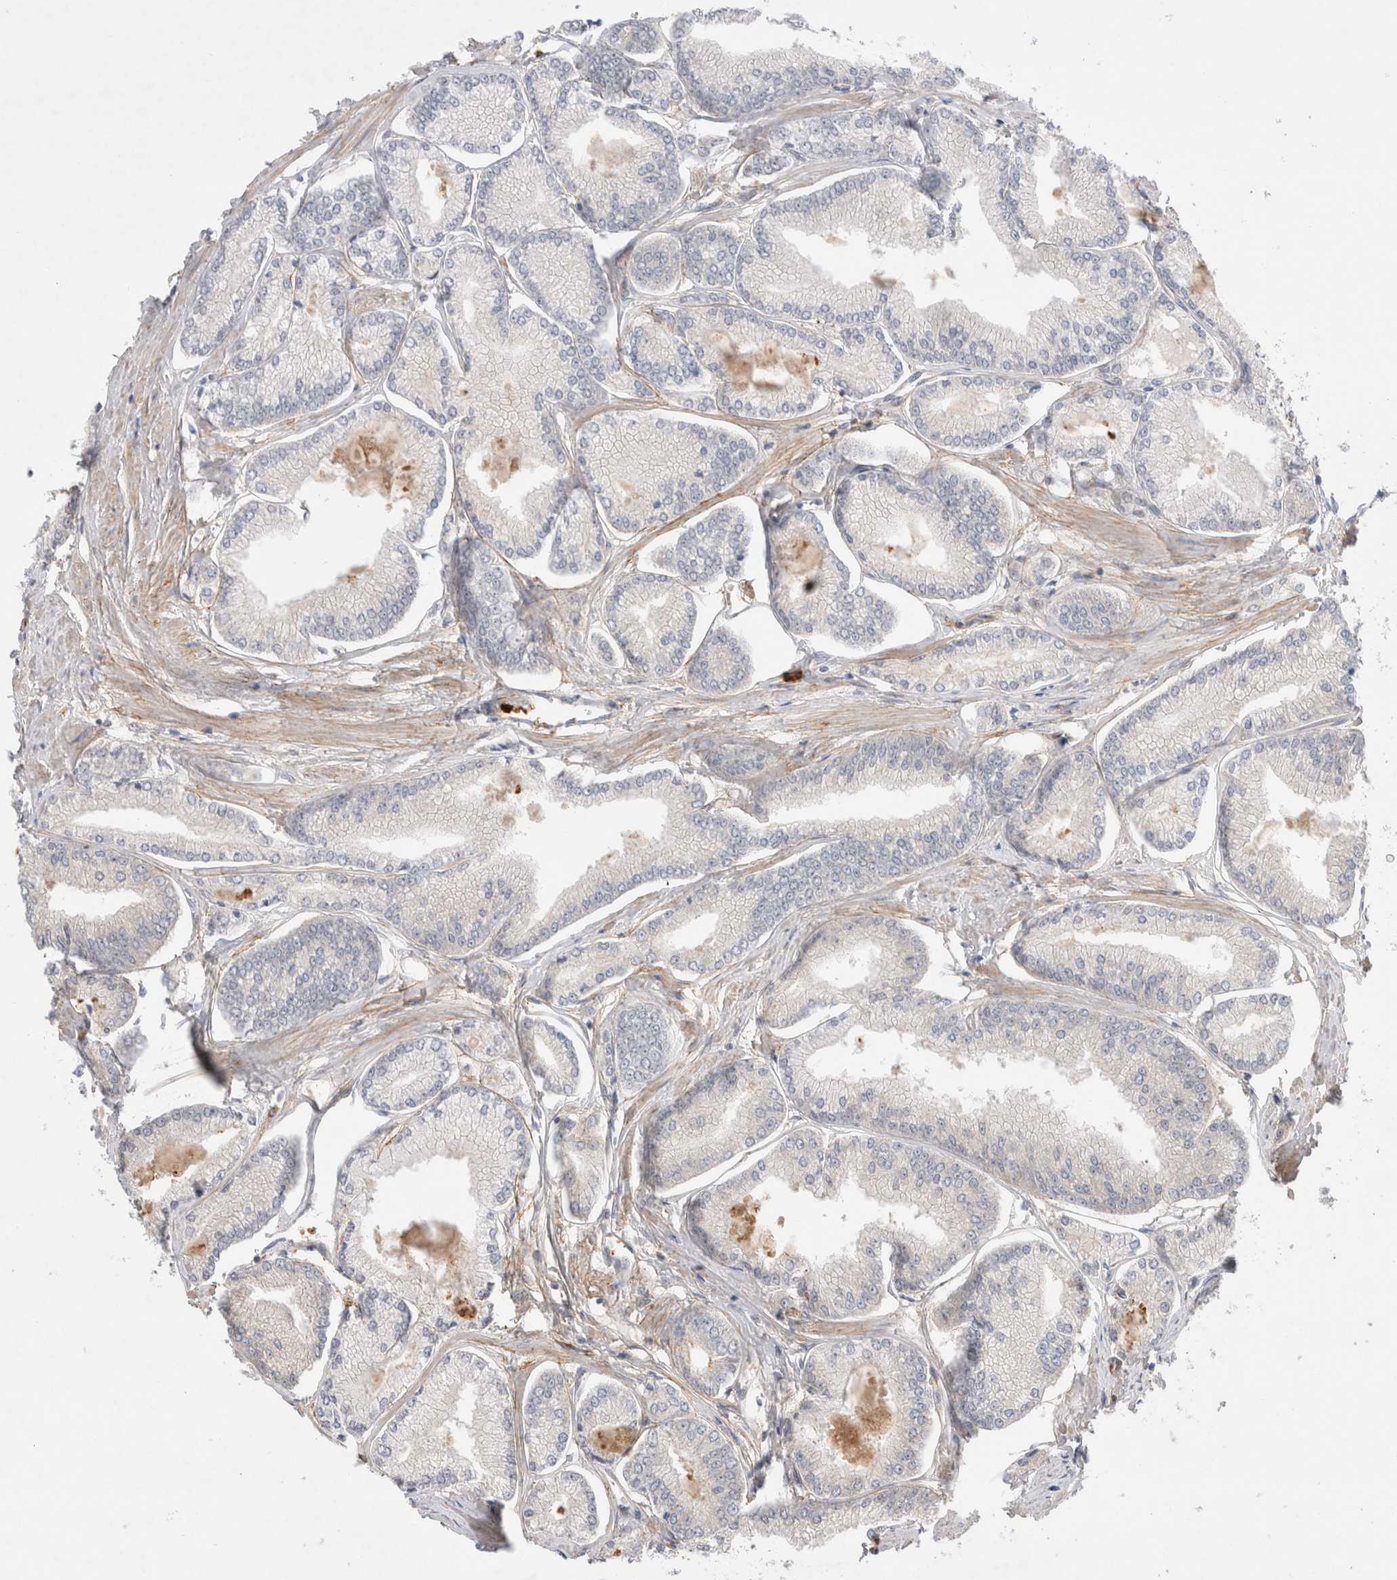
{"staining": {"intensity": "negative", "quantity": "none", "location": "none"}, "tissue": "prostate cancer", "cell_type": "Tumor cells", "image_type": "cancer", "snomed": [{"axis": "morphology", "description": "Adenocarcinoma, Low grade"}, {"axis": "topography", "description": "Prostate"}], "caption": "A photomicrograph of prostate cancer (adenocarcinoma (low-grade)) stained for a protein displays no brown staining in tumor cells.", "gene": "GSDMB", "patient": {"sex": "male", "age": 52}}